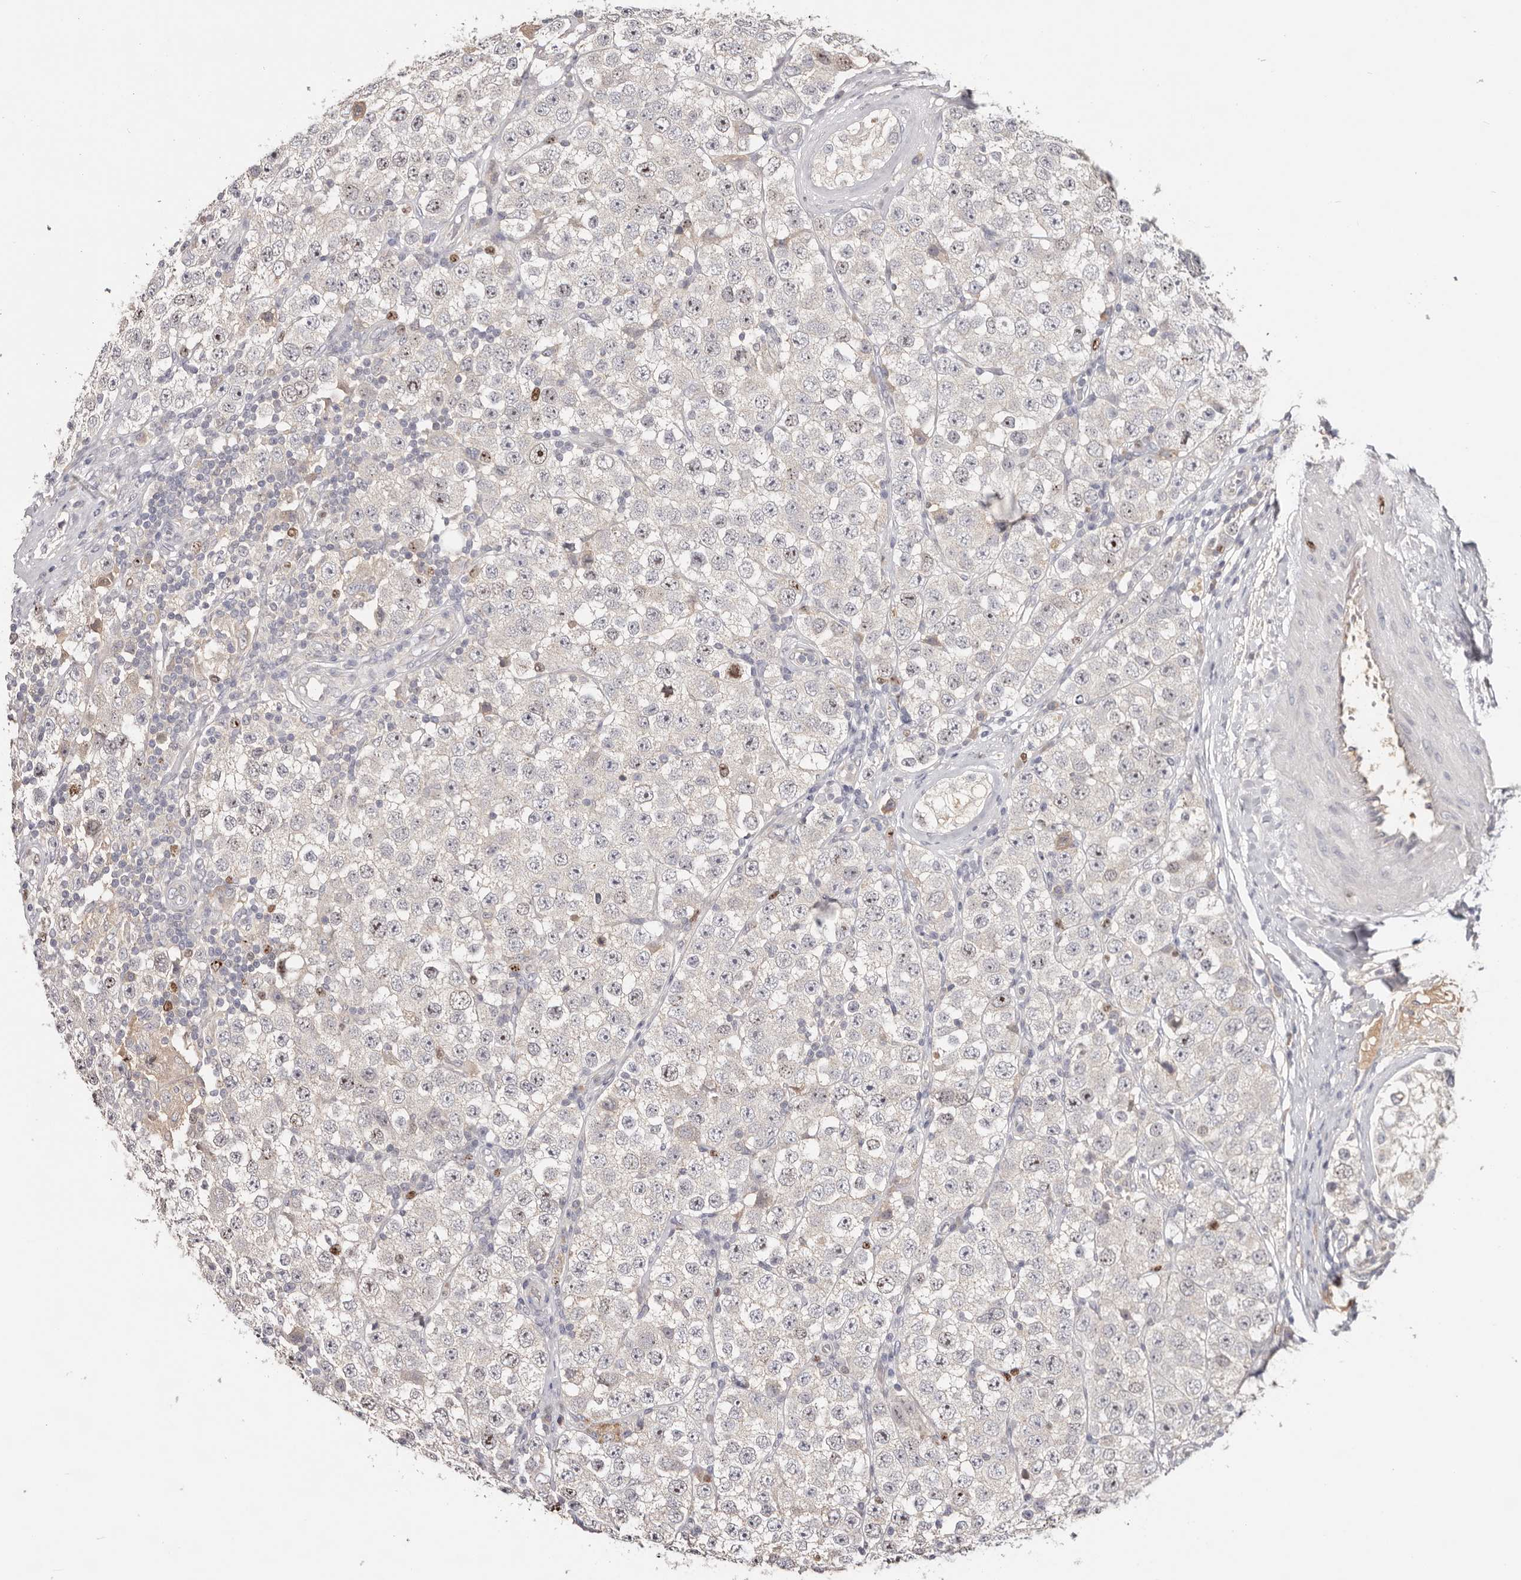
{"staining": {"intensity": "moderate", "quantity": "<25%", "location": "nuclear"}, "tissue": "testis cancer", "cell_type": "Tumor cells", "image_type": "cancer", "snomed": [{"axis": "morphology", "description": "Seminoma, NOS"}, {"axis": "topography", "description": "Testis"}], "caption": "Moderate nuclear positivity is present in about <25% of tumor cells in testis cancer. (DAB = brown stain, brightfield microscopy at high magnification).", "gene": "CCDC190", "patient": {"sex": "male", "age": 28}}